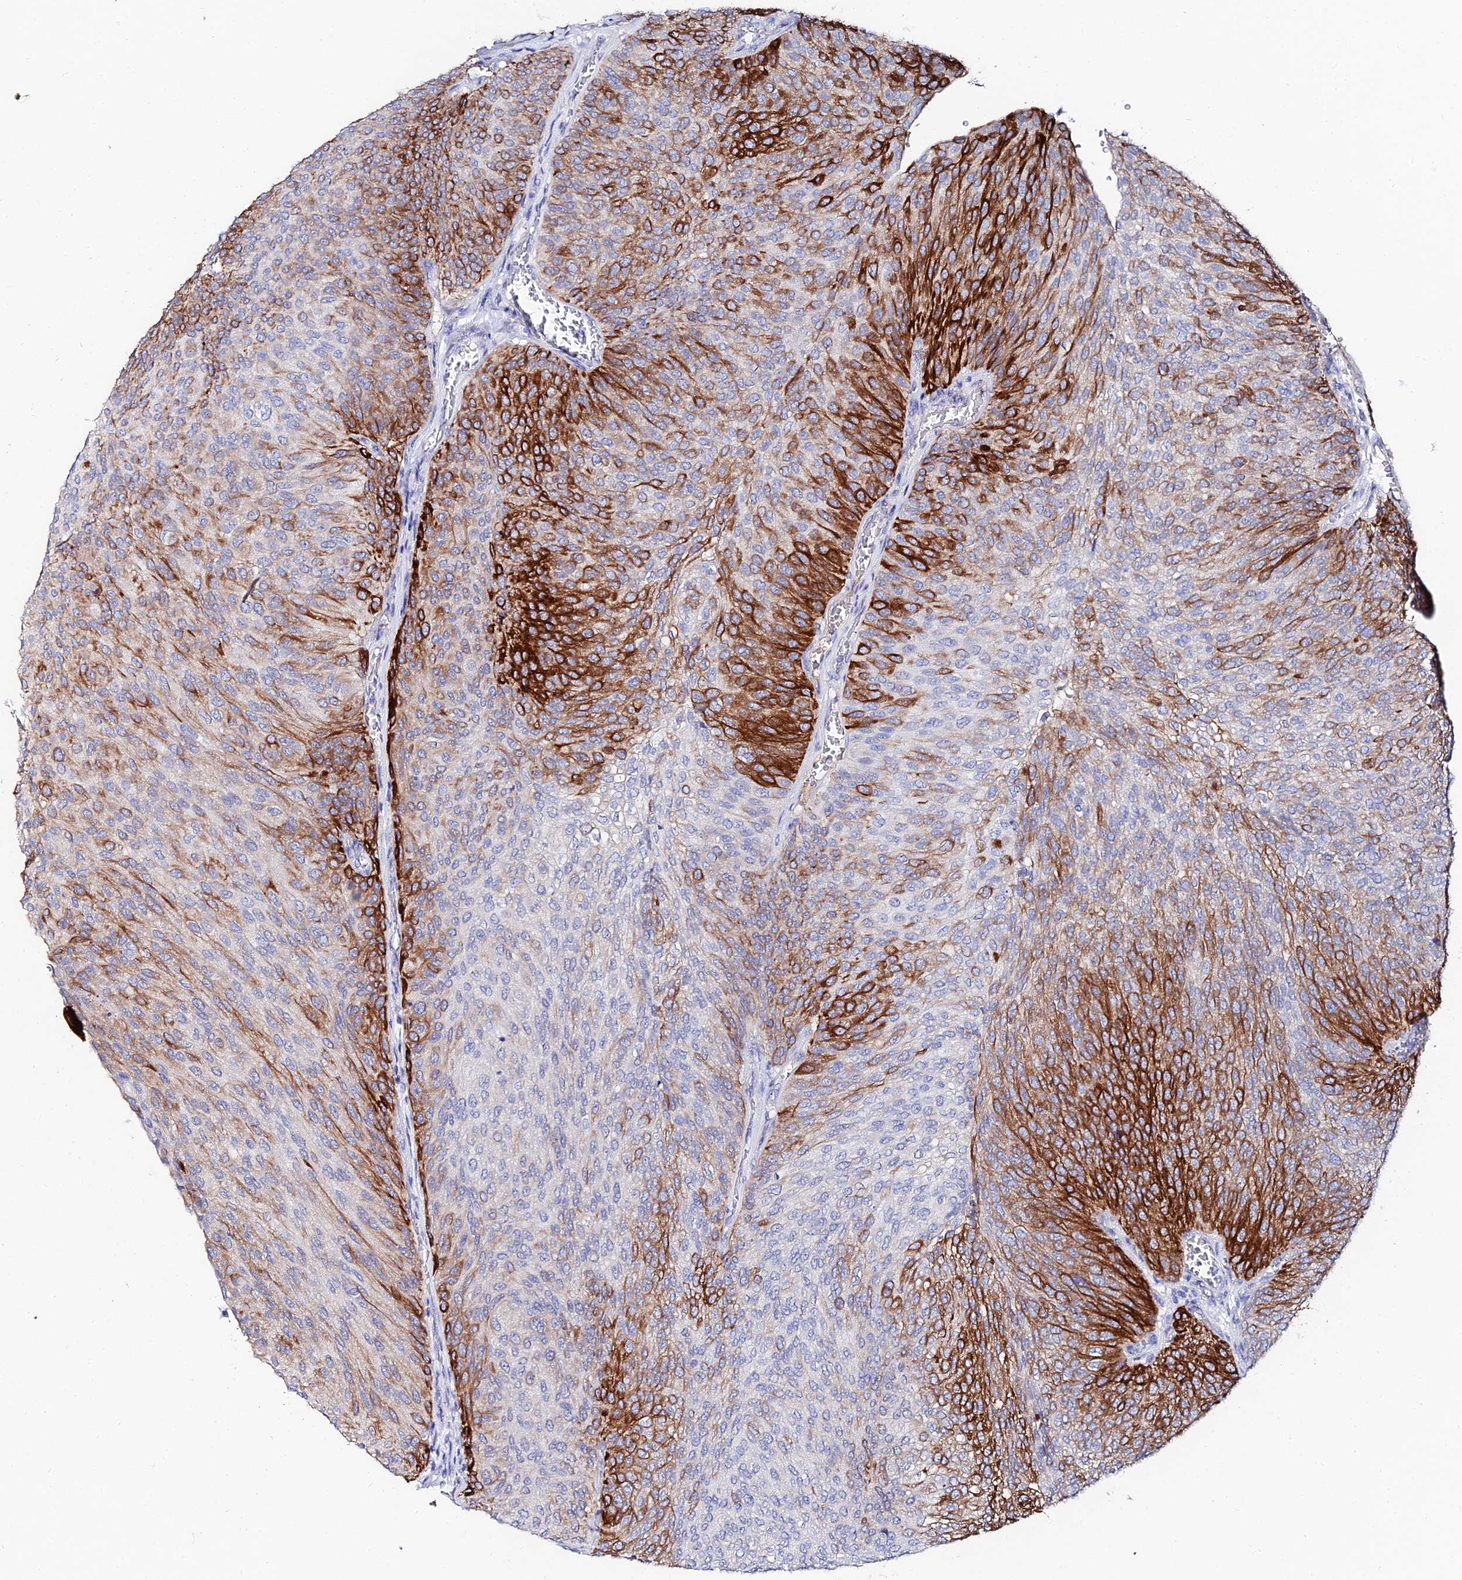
{"staining": {"intensity": "strong", "quantity": "25%-75%", "location": "cytoplasmic/membranous"}, "tissue": "urothelial cancer", "cell_type": "Tumor cells", "image_type": "cancer", "snomed": [{"axis": "morphology", "description": "Urothelial carcinoma, High grade"}, {"axis": "topography", "description": "Urinary bladder"}], "caption": "This is a histology image of immunohistochemistry staining of urothelial carcinoma (high-grade), which shows strong expression in the cytoplasmic/membranous of tumor cells.", "gene": "KRT17", "patient": {"sex": "female", "age": 79}}